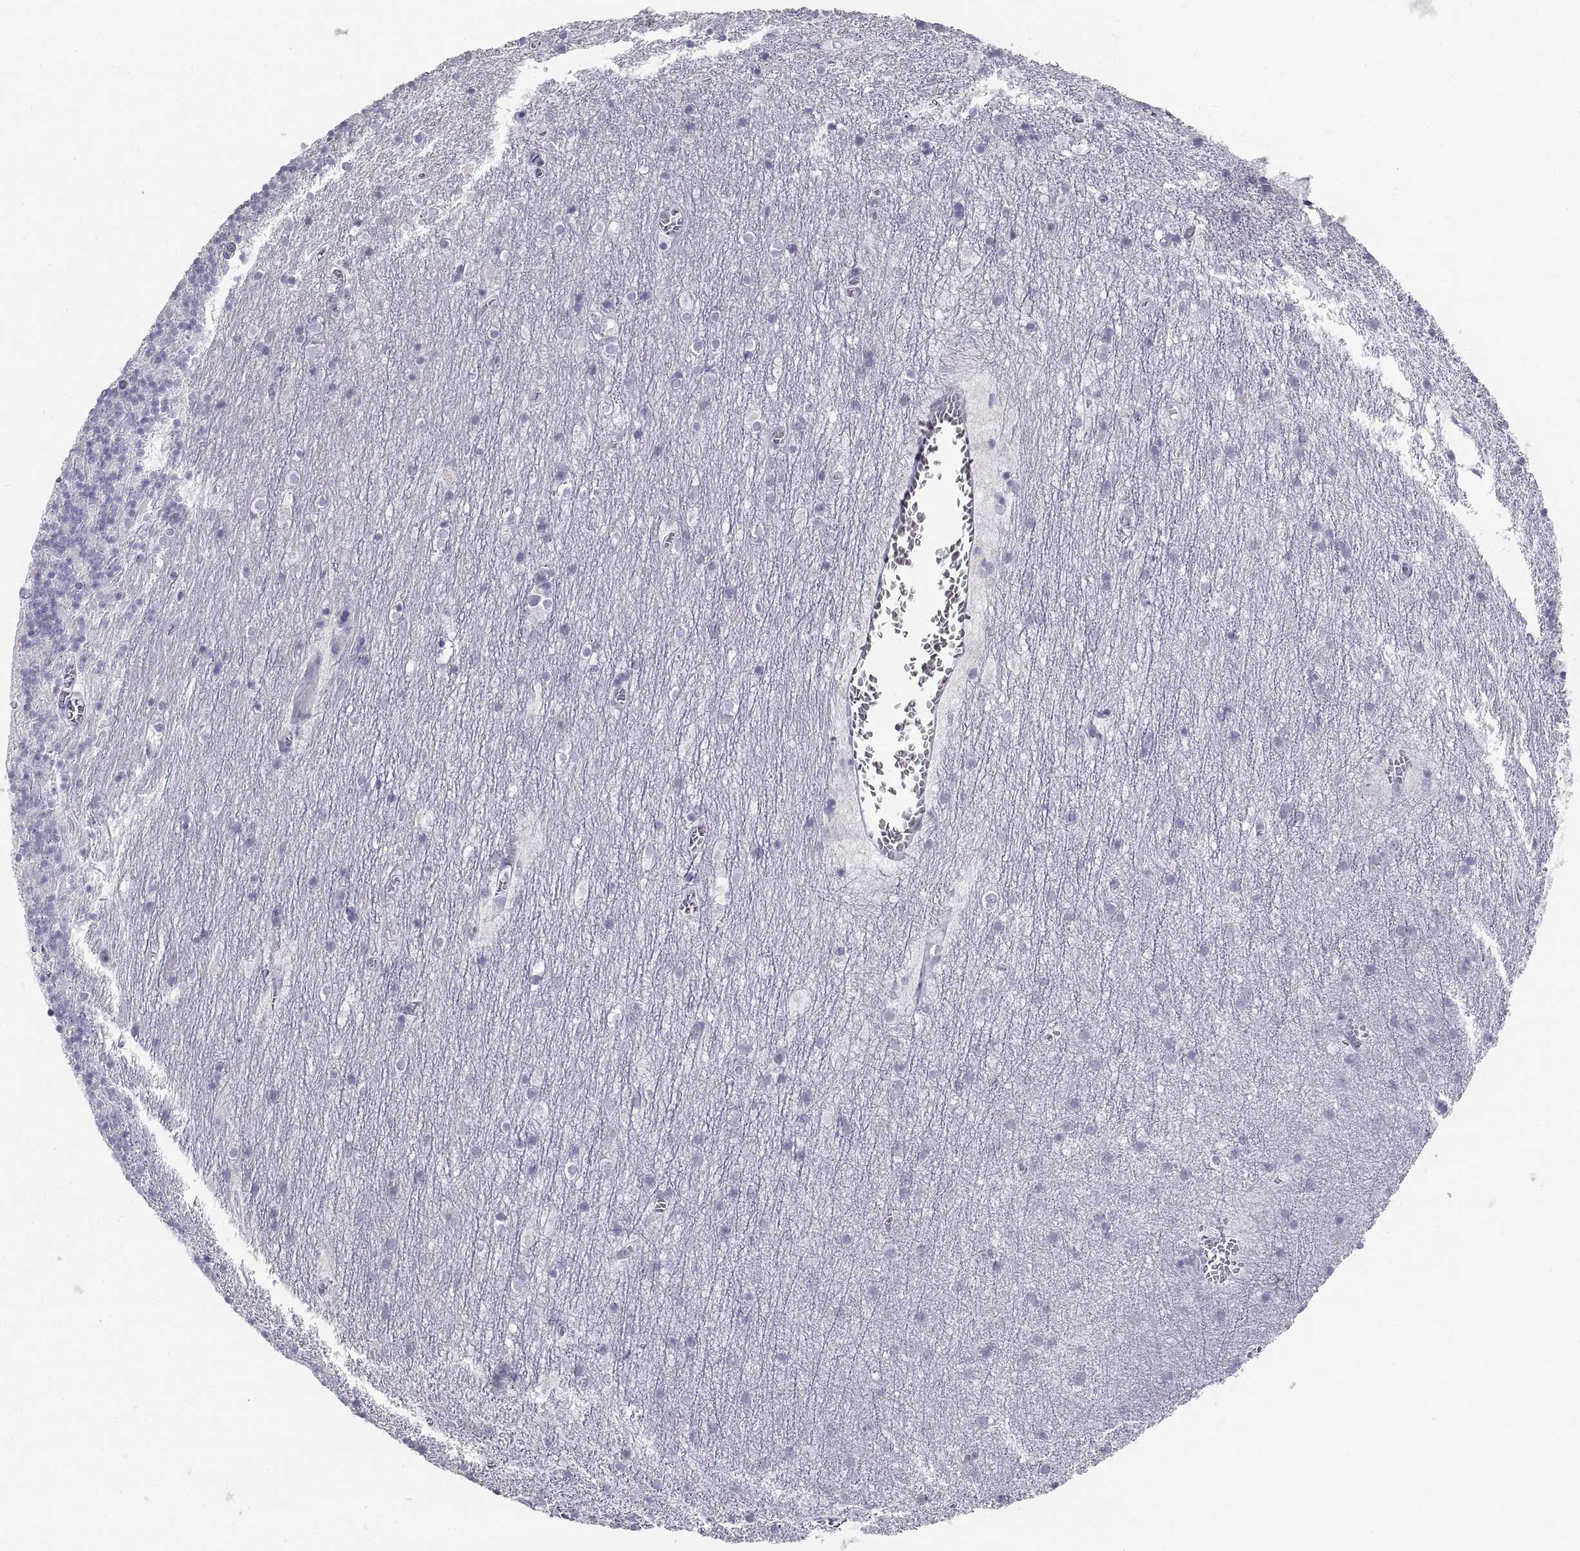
{"staining": {"intensity": "negative", "quantity": "none", "location": "none"}, "tissue": "cerebellum", "cell_type": "Cells in granular layer", "image_type": "normal", "snomed": [{"axis": "morphology", "description": "Normal tissue, NOS"}, {"axis": "topography", "description": "Cerebellum"}], "caption": "Cells in granular layer are negative for protein expression in unremarkable human cerebellum. (DAB immunohistochemistry, high magnification).", "gene": "SEMG1", "patient": {"sex": "male", "age": 70}}